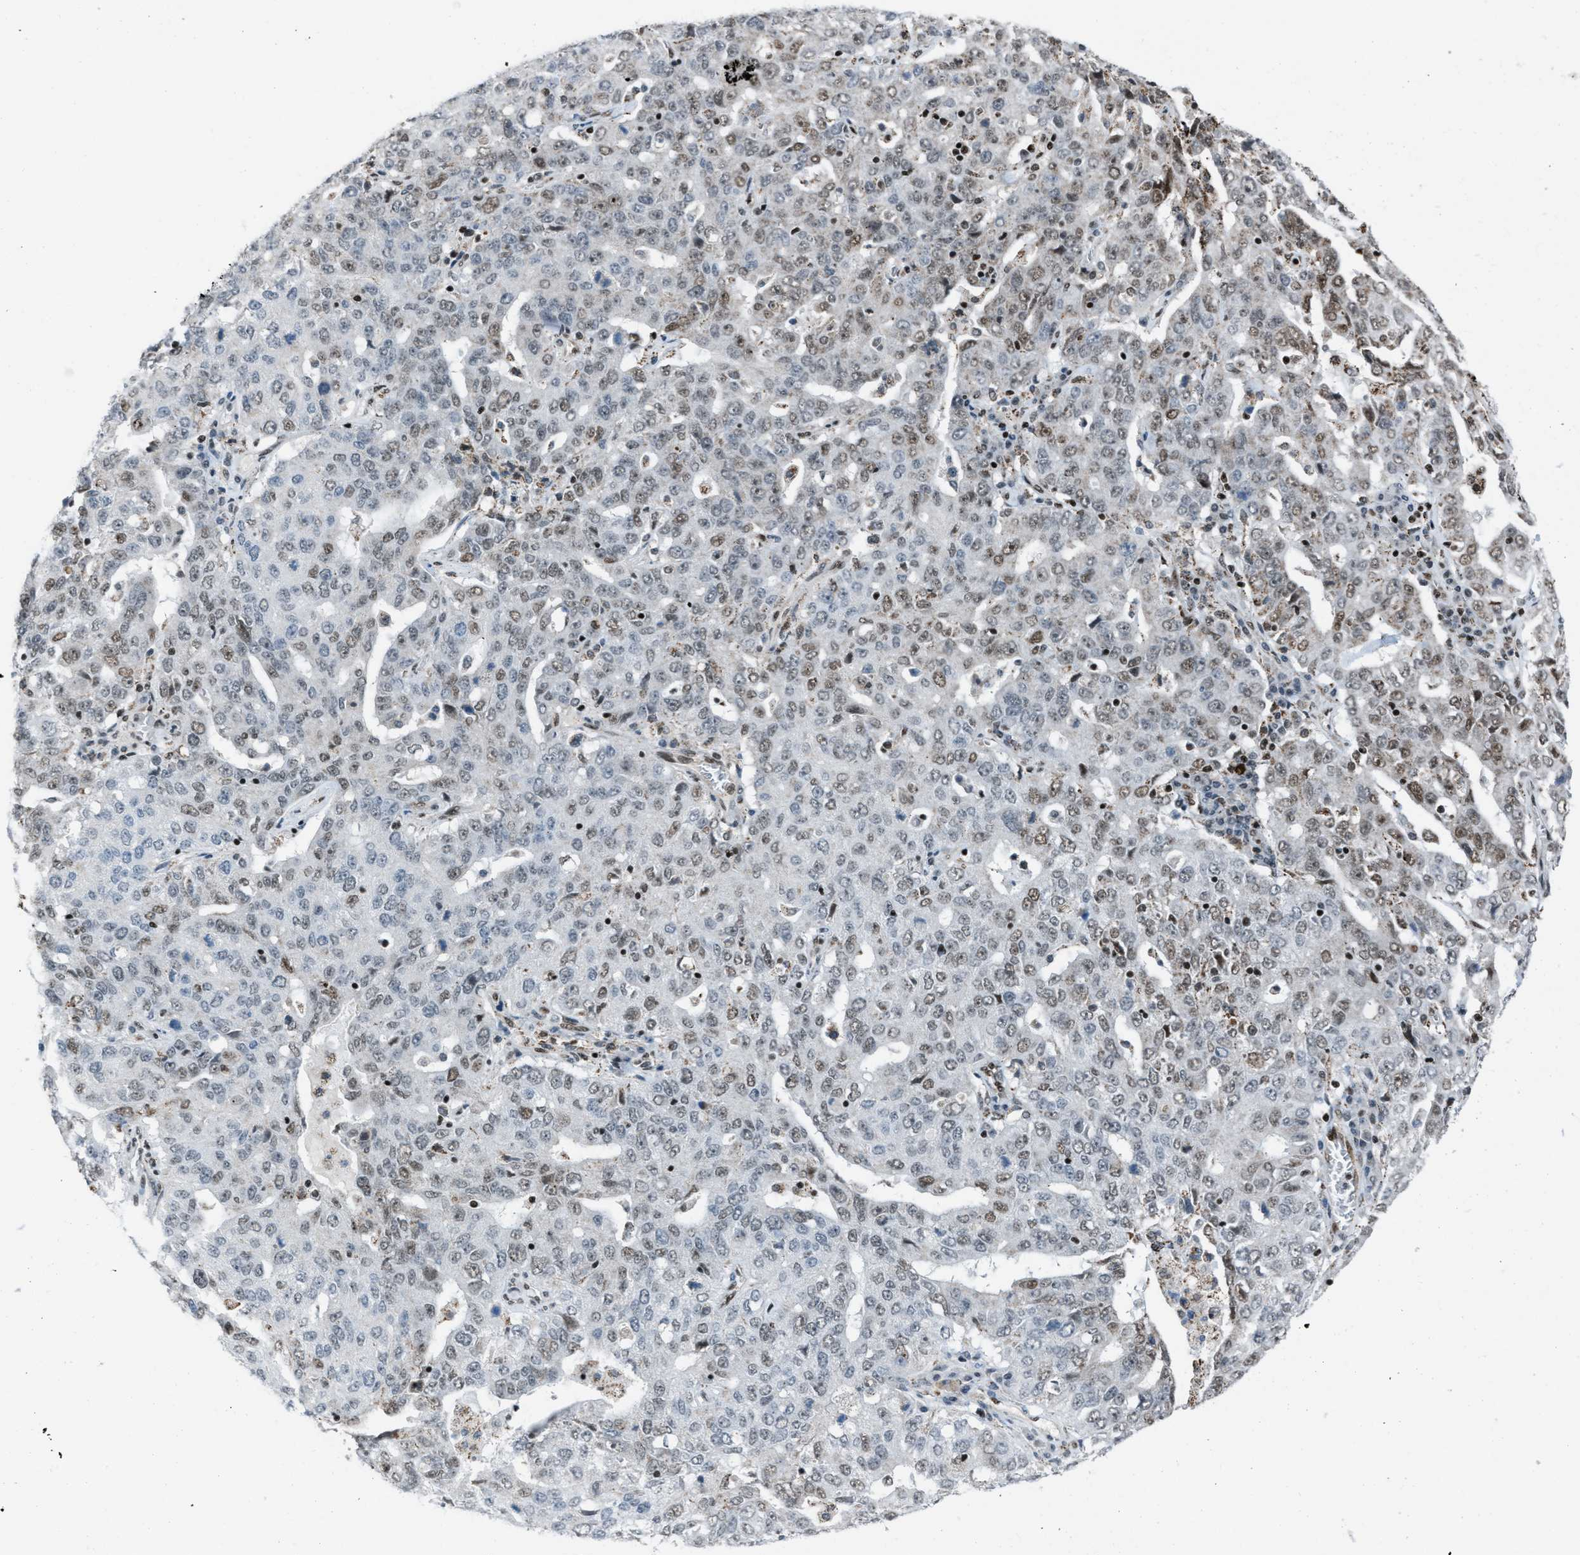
{"staining": {"intensity": "moderate", "quantity": "25%-75%", "location": "nuclear"}, "tissue": "ovarian cancer", "cell_type": "Tumor cells", "image_type": "cancer", "snomed": [{"axis": "morphology", "description": "Carcinoma, endometroid"}, {"axis": "topography", "description": "Ovary"}], "caption": "Immunohistochemistry (IHC) staining of ovarian cancer, which displays medium levels of moderate nuclear expression in about 25%-75% of tumor cells indicating moderate nuclear protein staining. The staining was performed using DAB (brown) for protein detection and nuclei were counterstained in hematoxylin (blue).", "gene": "SLFN5", "patient": {"sex": "female", "age": 62}}